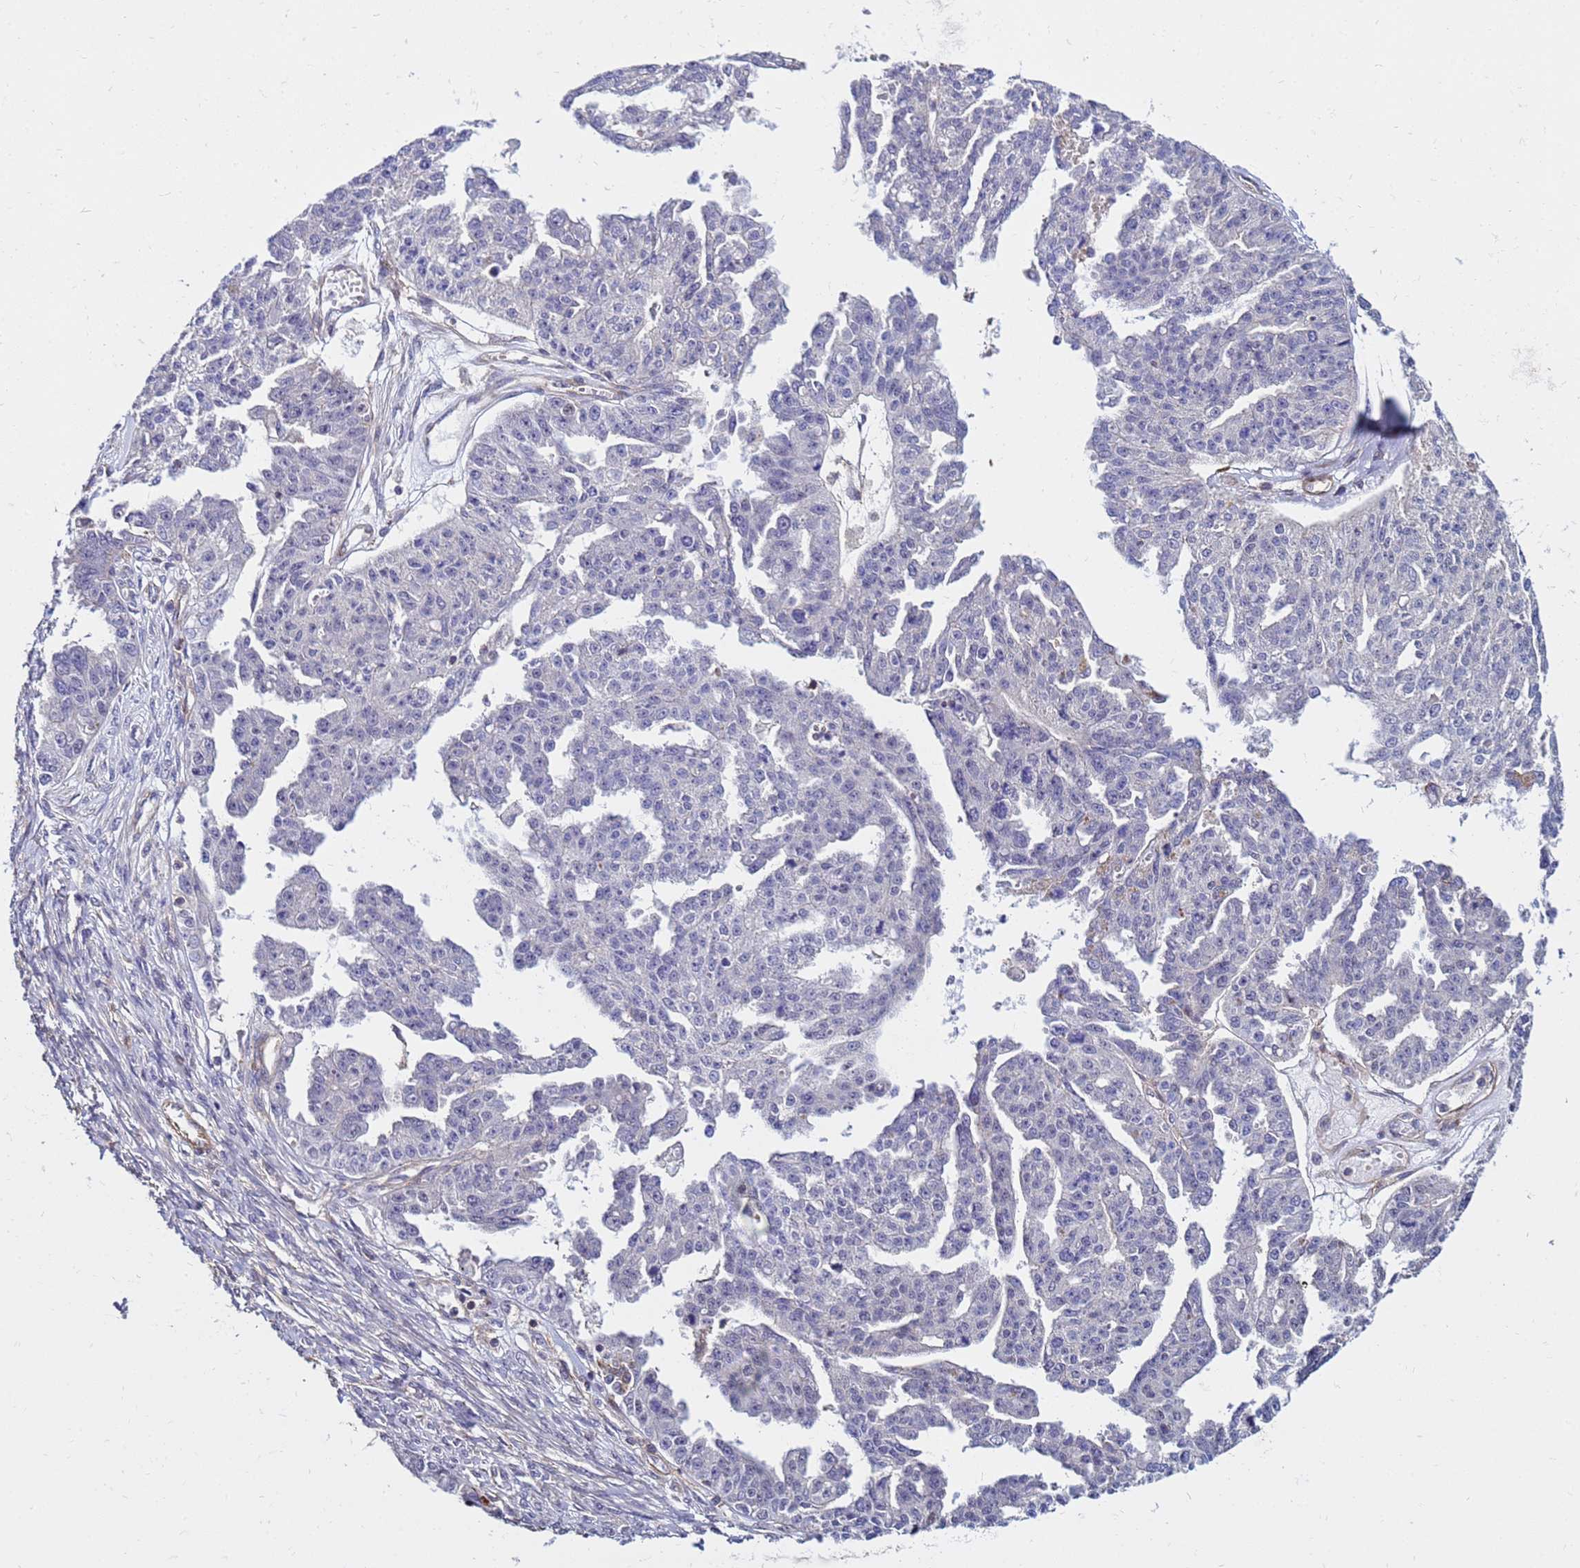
{"staining": {"intensity": "negative", "quantity": "none", "location": "none"}, "tissue": "ovarian cancer", "cell_type": "Tumor cells", "image_type": "cancer", "snomed": [{"axis": "morphology", "description": "Cystadenocarcinoma, serous, NOS"}, {"axis": "topography", "description": "Ovary"}], "caption": "DAB immunohistochemical staining of ovarian cancer shows no significant expression in tumor cells.", "gene": "STK38", "patient": {"sex": "female", "age": 58}}